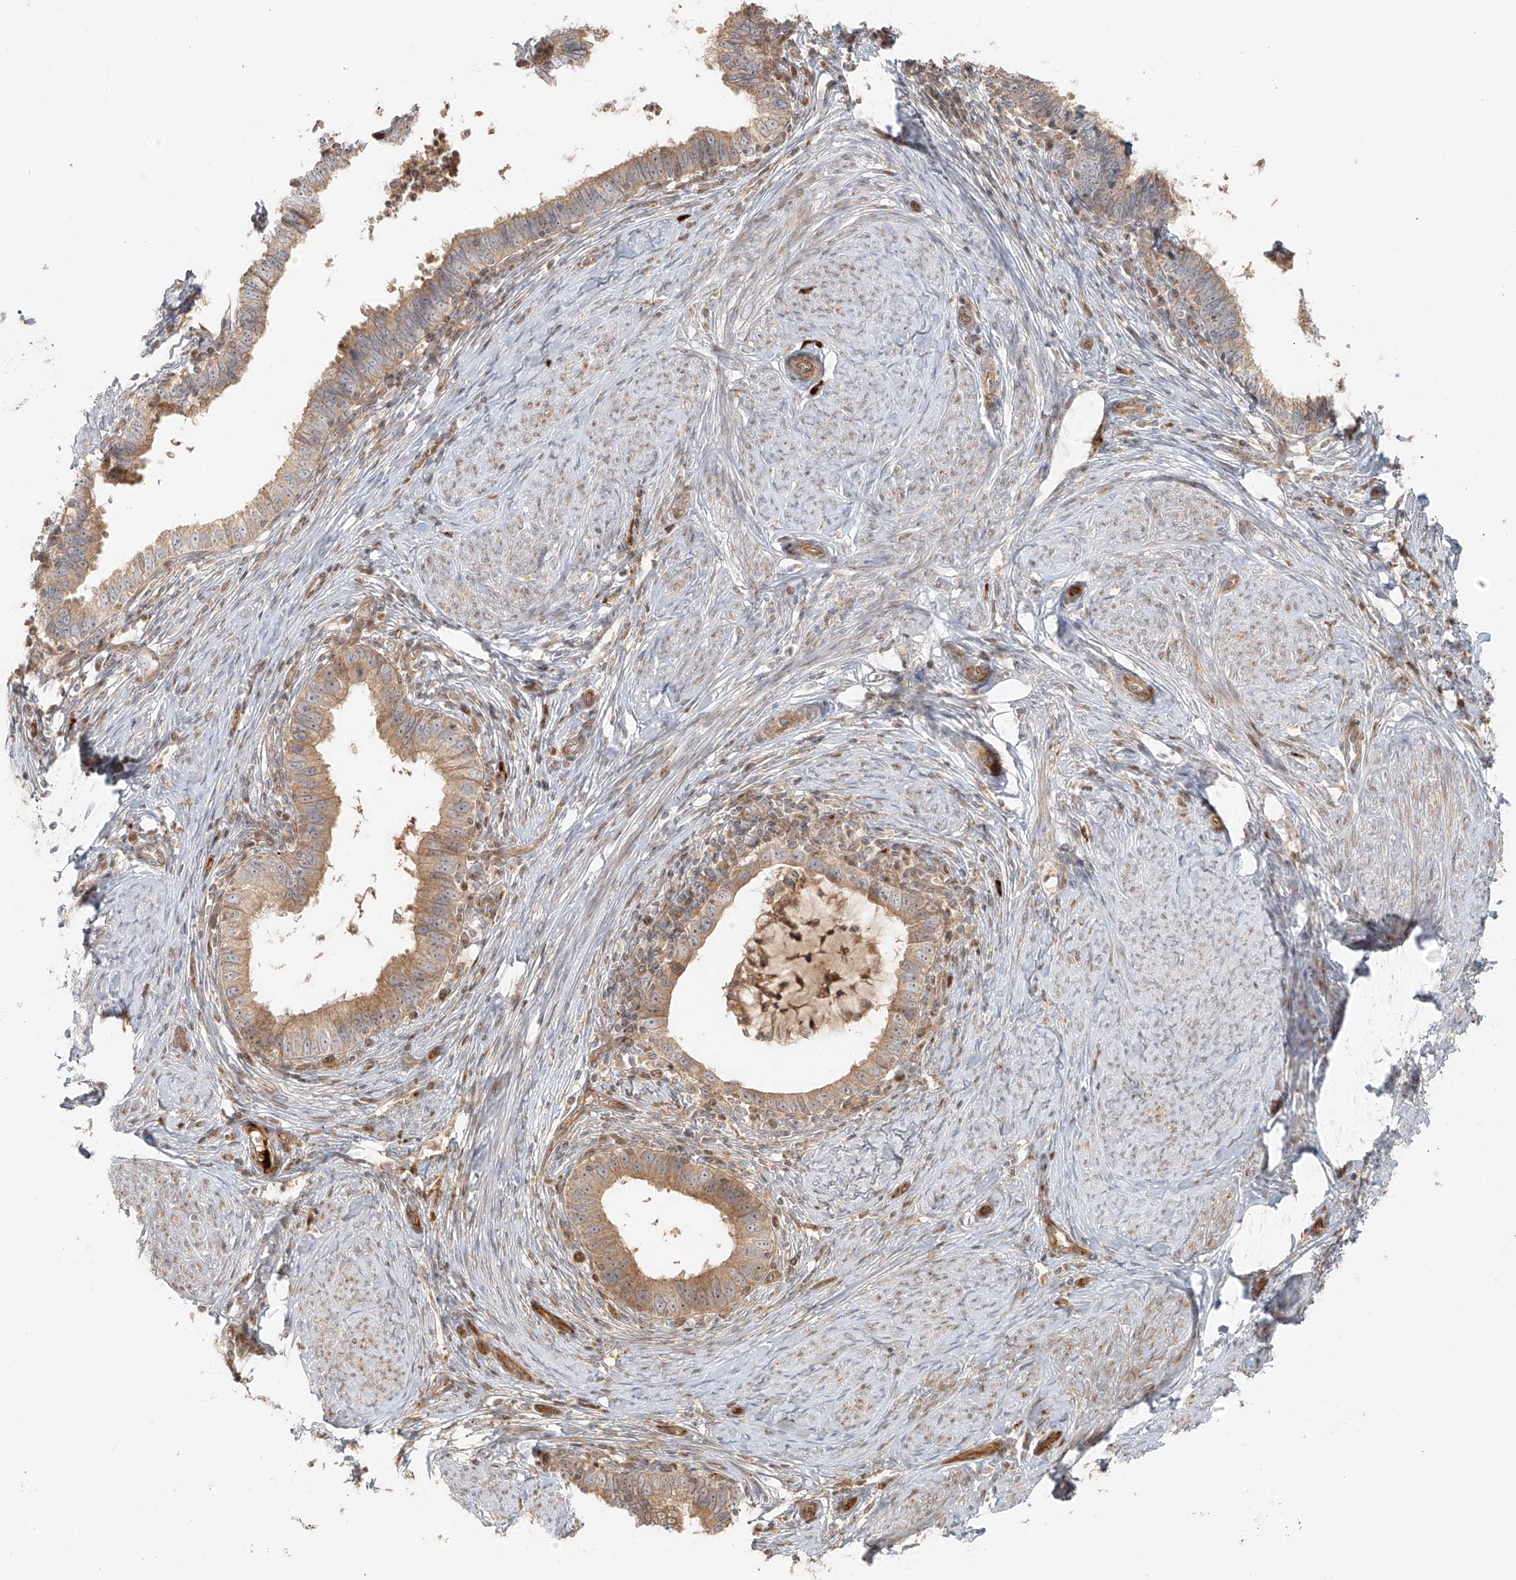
{"staining": {"intensity": "moderate", "quantity": ">75%", "location": "cytoplasmic/membranous"}, "tissue": "cervical cancer", "cell_type": "Tumor cells", "image_type": "cancer", "snomed": [{"axis": "morphology", "description": "Adenocarcinoma, NOS"}, {"axis": "topography", "description": "Cervix"}], "caption": "An immunohistochemistry histopathology image of neoplastic tissue is shown. Protein staining in brown shows moderate cytoplasmic/membranous positivity in cervical adenocarcinoma within tumor cells.", "gene": "MIPEP", "patient": {"sex": "female", "age": 36}}